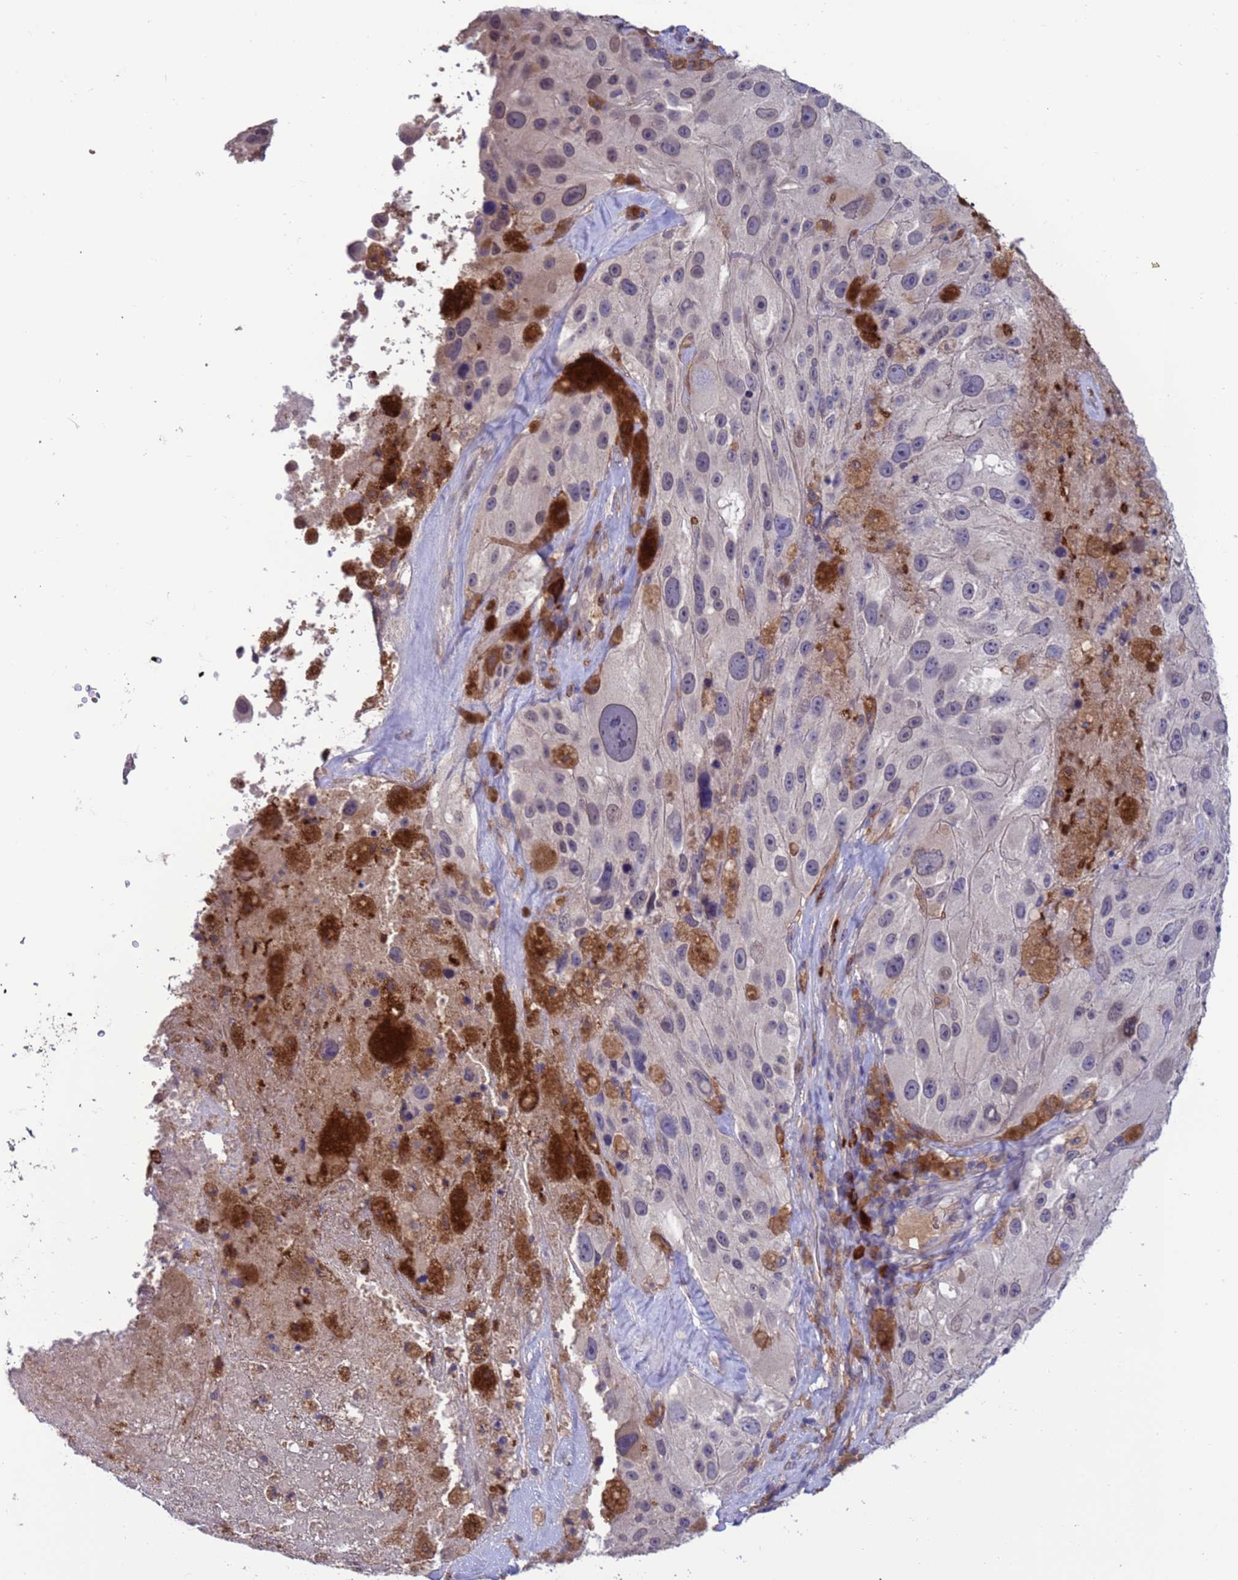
{"staining": {"intensity": "negative", "quantity": "none", "location": "none"}, "tissue": "melanoma", "cell_type": "Tumor cells", "image_type": "cancer", "snomed": [{"axis": "morphology", "description": "Malignant melanoma, Metastatic site"}, {"axis": "topography", "description": "Lymph node"}], "caption": "Tumor cells show no significant expression in melanoma.", "gene": "AMPD3", "patient": {"sex": "male", "age": 62}}